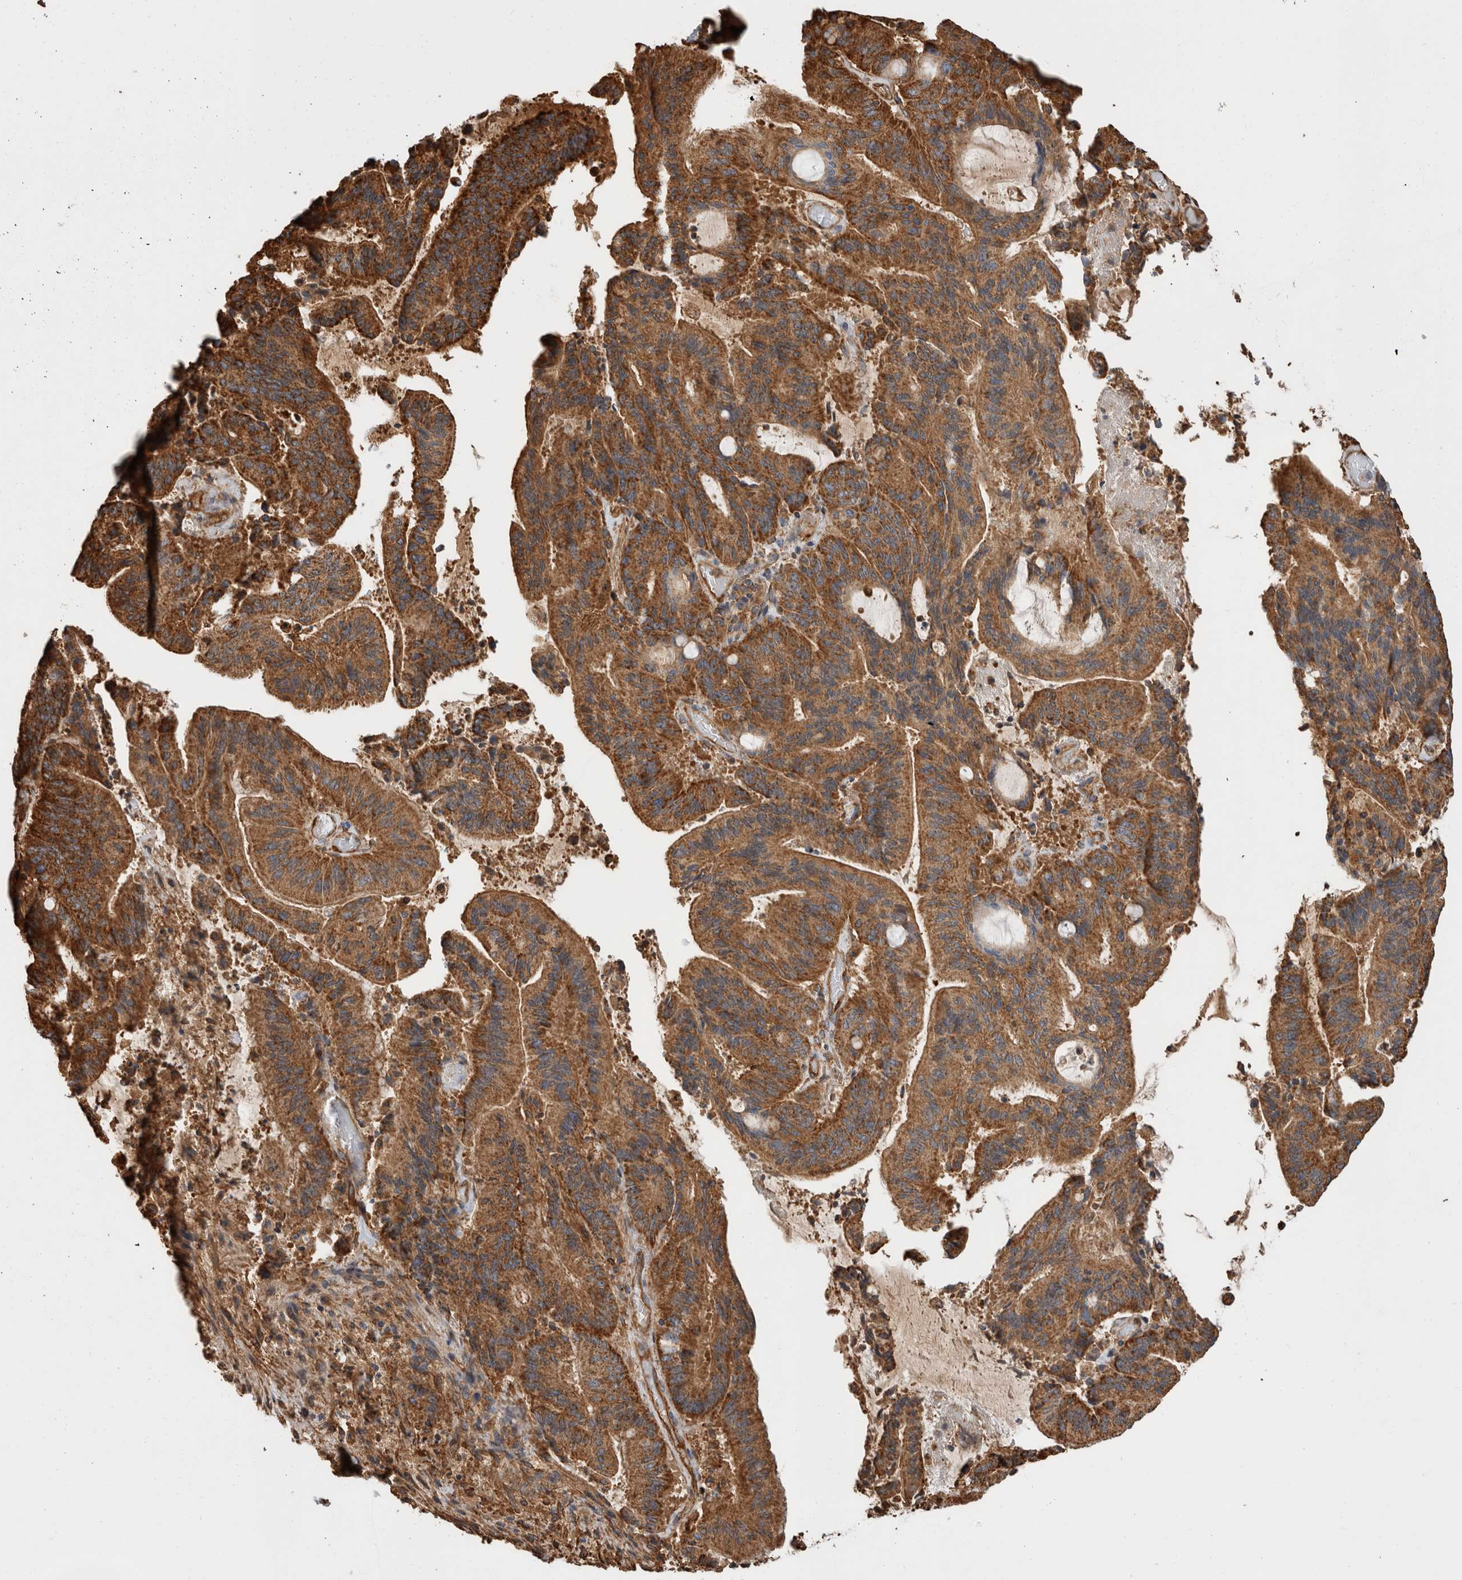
{"staining": {"intensity": "strong", "quantity": ">75%", "location": "cytoplasmic/membranous"}, "tissue": "liver cancer", "cell_type": "Tumor cells", "image_type": "cancer", "snomed": [{"axis": "morphology", "description": "Normal tissue, NOS"}, {"axis": "morphology", "description": "Cholangiocarcinoma"}, {"axis": "topography", "description": "Liver"}, {"axis": "topography", "description": "Peripheral nerve tissue"}], "caption": "Liver cholangiocarcinoma stained with DAB (3,3'-diaminobenzidine) IHC displays high levels of strong cytoplasmic/membranous expression in approximately >75% of tumor cells. (DAB (3,3'-diaminobenzidine) = brown stain, brightfield microscopy at high magnification).", "gene": "ZNF397", "patient": {"sex": "female", "age": 73}}